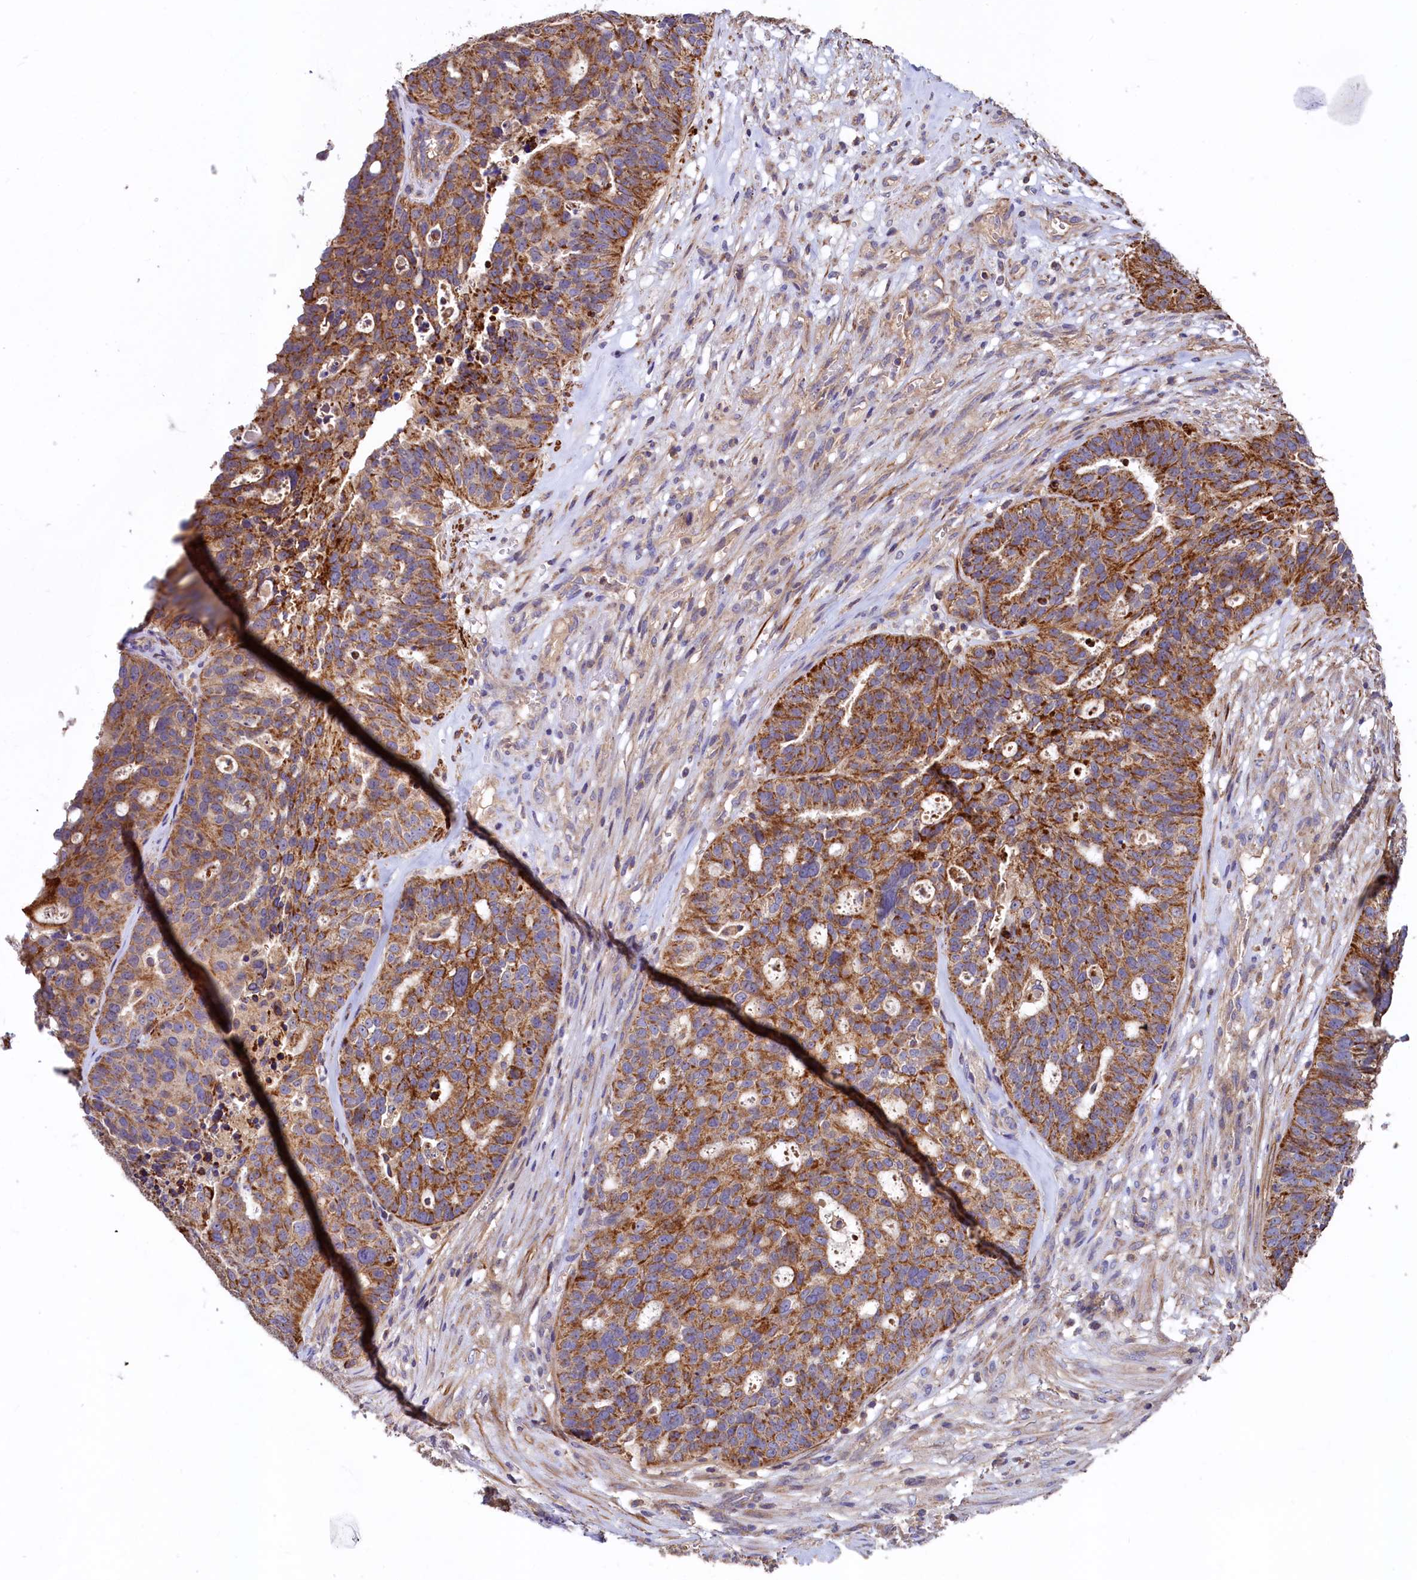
{"staining": {"intensity": "strong", "quantity": ">75%", "location": "cytoplasmic/membranous"}, "tissue": "ovarian cancer", "cell_type": "Tumor cells", "image_type": "cancer", "snomed": [{"axis": "morphology", "description": "Cystadenocarcinoma, serous, NOS"}, {"axis": "topography", "description": "Ovary"}], "caption": "IHC image of ovarian serous cystadenocarcinoma stained for a protein (brown), which shows high levels of strong cytoplasmic/membranous expression in approximately >75% of tumor cells.", "gene": "CIAO3", "patient": {"sex": "female", "age": 59}}